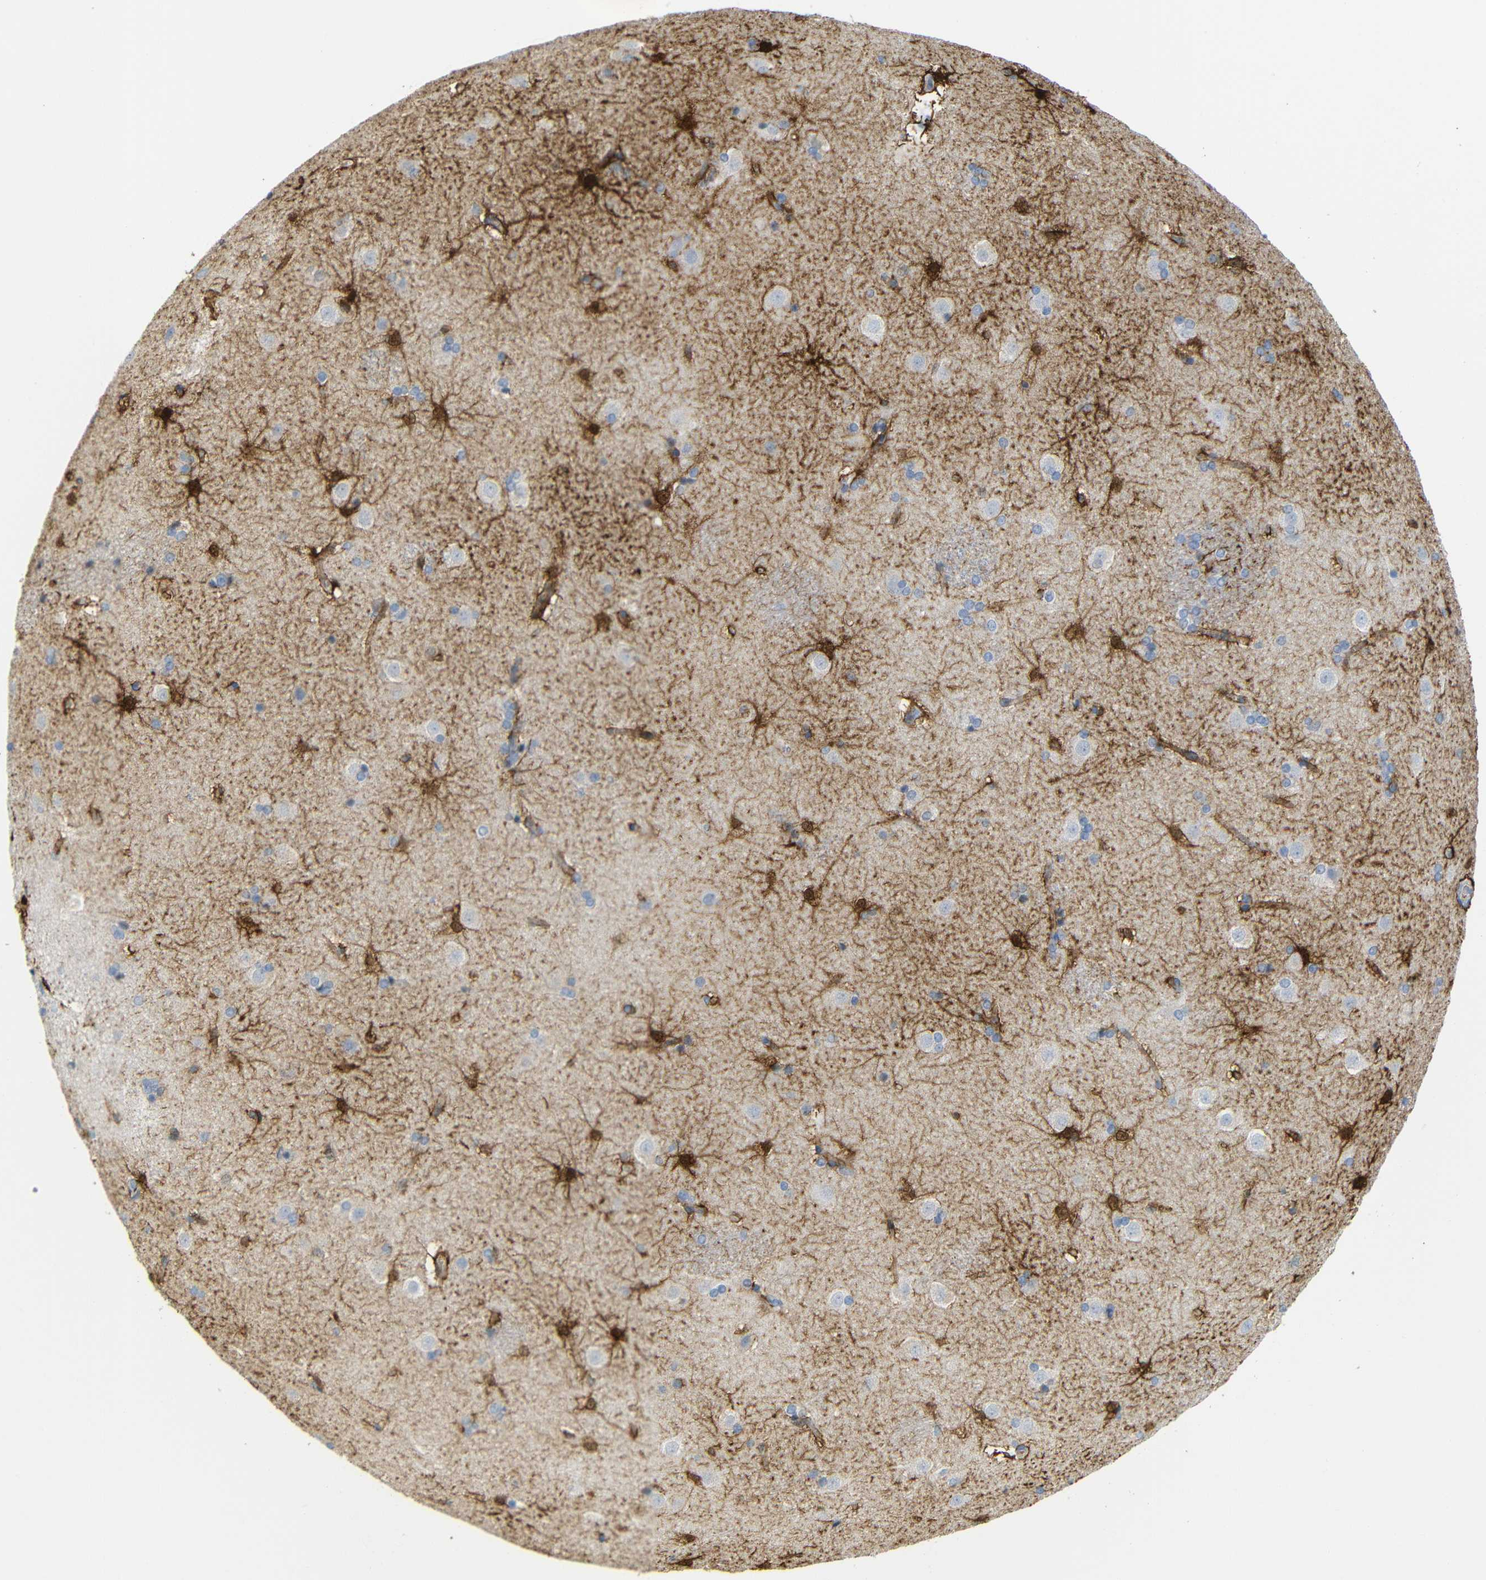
{"staining": {"intensity": "strong", "quantity": "<25%", "location": "cytoplasmic/membranous,nuclear"}, "tissue": "caudate", "cell_type": "Glial cells", "image_type": "normal", "snomed": [{"axis": "morphology", "description": "Normal tissue, NOS"}, {"axis": "topography", "description": "Lateral ventricle wall"}], "caption": "A photomicrograph of caudate stained for a protein reveals strong cytoplasmic/membranous,nuclear brown staining in glial cells. The staining was performed using DAB (3,3'-diaminobenzidine) to visualize the protein expression in brown, while the nuclei were stained in blue with hematoxylin (Magnification: 20x).", "gene": "MT1A", "patient": {"sex": "female", "age": 19}}